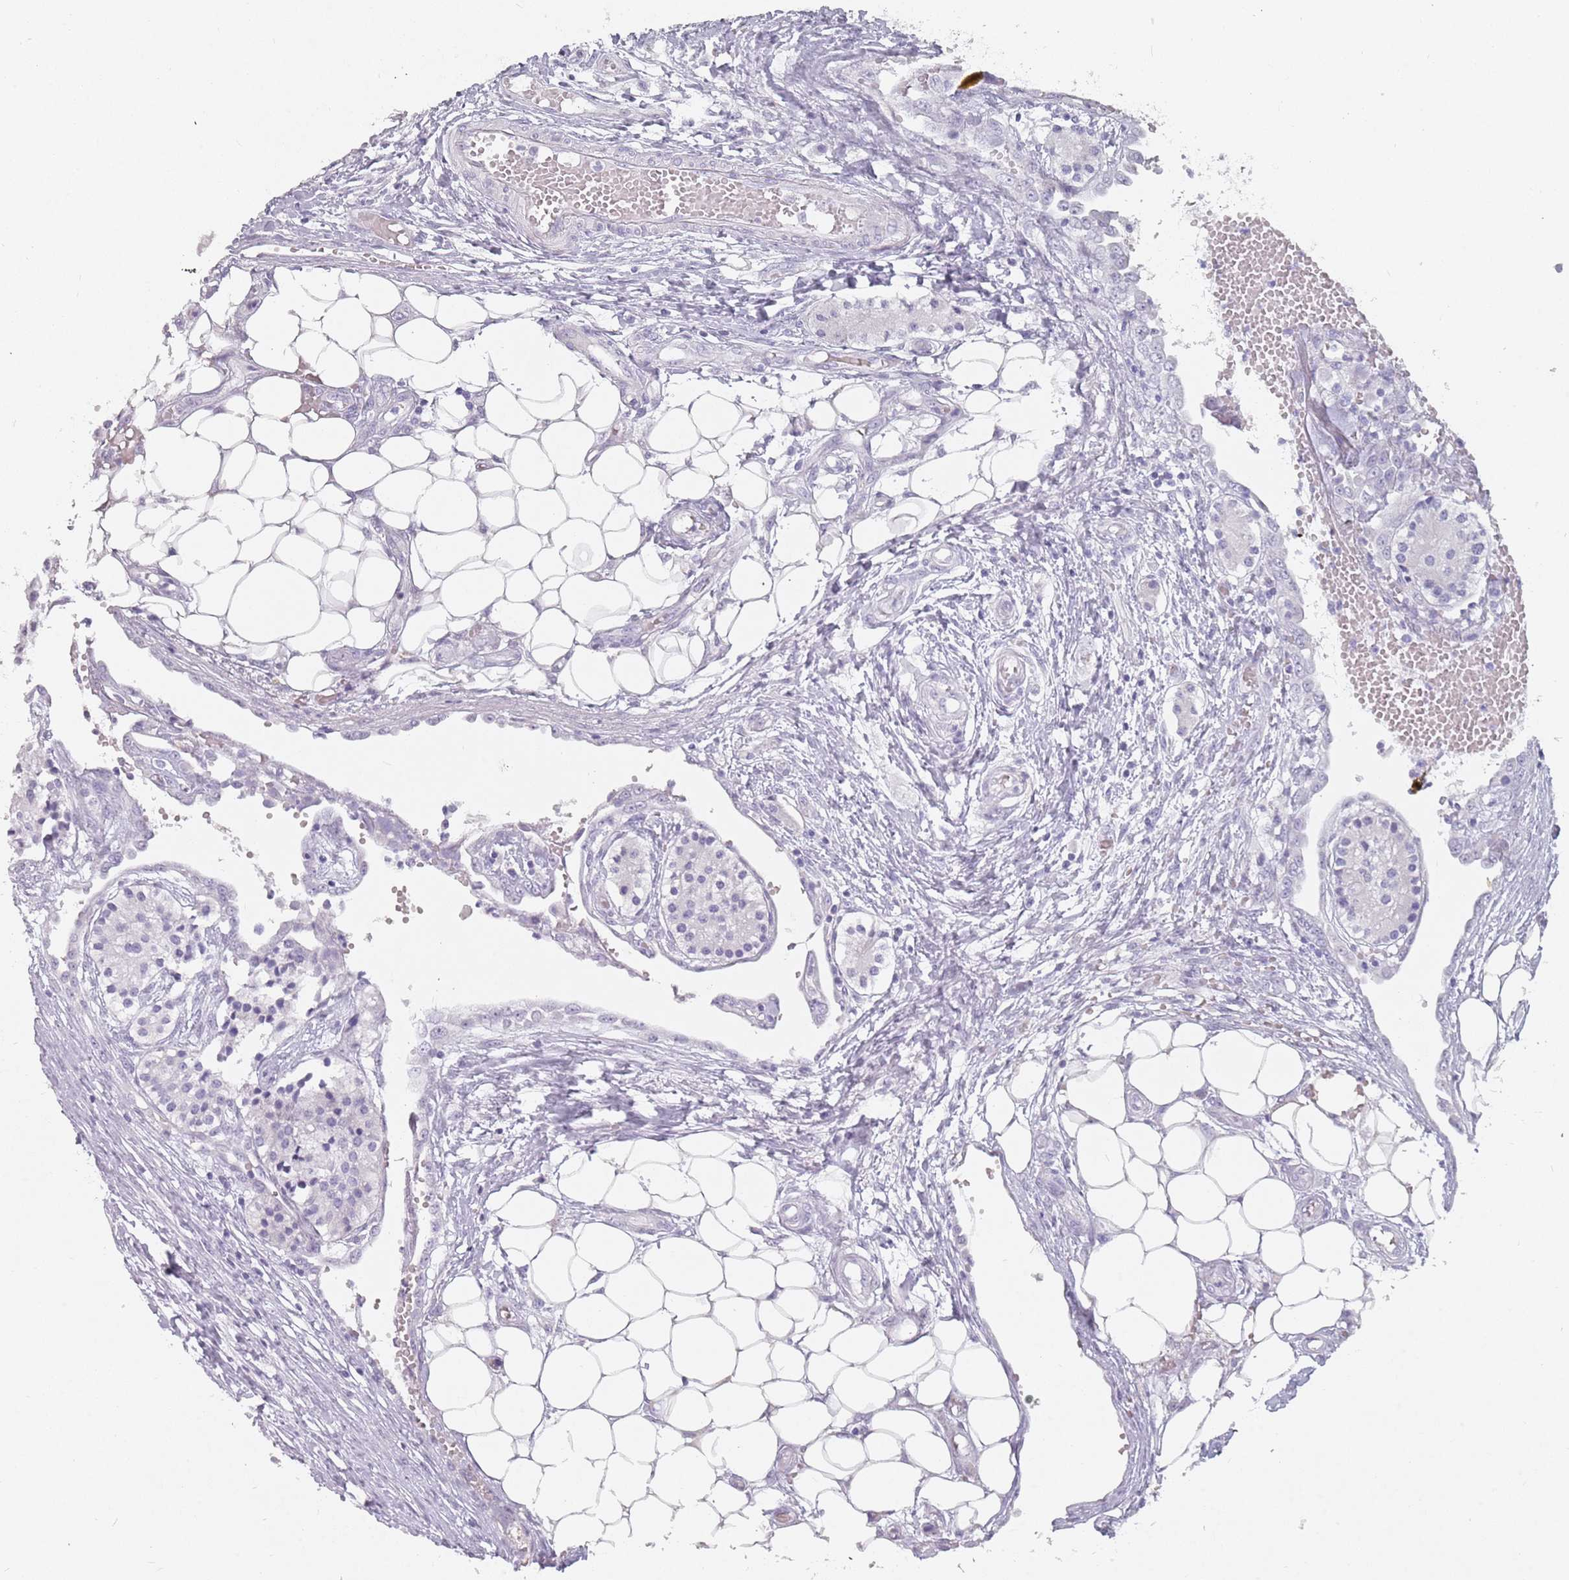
{"staining": {"intensity": "negative", "quantity": "none", "location": "none"}, "tissue": "carcinoid", "cell_type": "Tumor cells", "image_type": "cancer", "snomed": [{"axis": "morphology", "description": "Carcinoid, malignant, NOS"}, {"axis": "topography", "description": "Colon"}], "caption": "Immunohistochemical staining of human carcinoid (malignant) exhibits no significant staining in tumor cells.", "gene": "DDX4", "patient": {"sex": "female", "age": 52}}